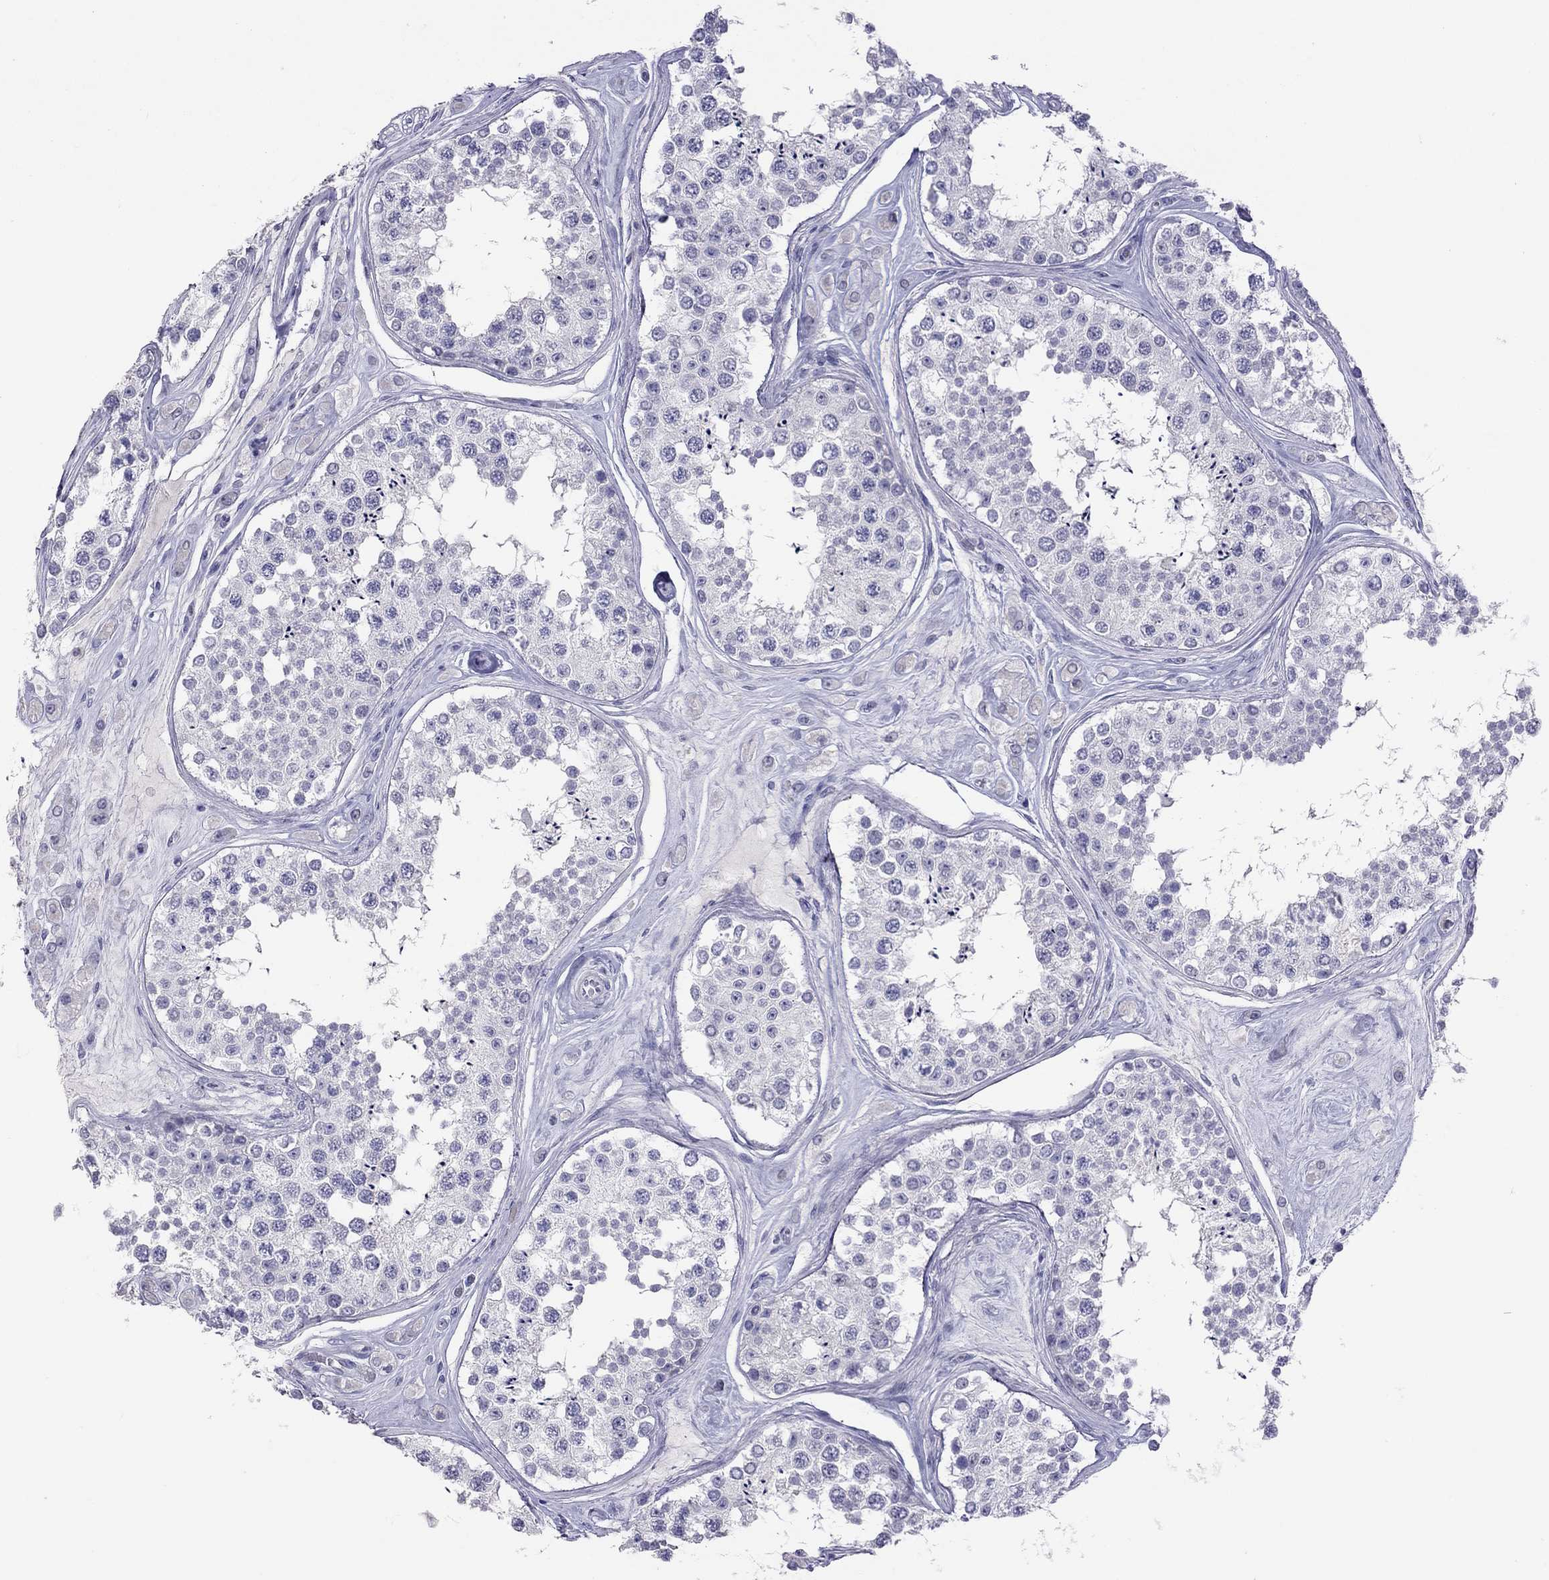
{"staining": {"intensity": "negative", "quantity": "none", "location": "none"}, "tissue": "testis", "cell_type": "Cells in seminiferous ducts", "image_type": "normal", "snomed": [{"axis": "morphology", "description": "Normal tissue, NOS"}, {"axis": "topography", "description": "Testis"}], "caption": "Protein analysis of benign testis displays no significant positivity in cells in seminiferous ducts.", "gene": "MUC16", "patient": {"sex": "male", "age": 25}}